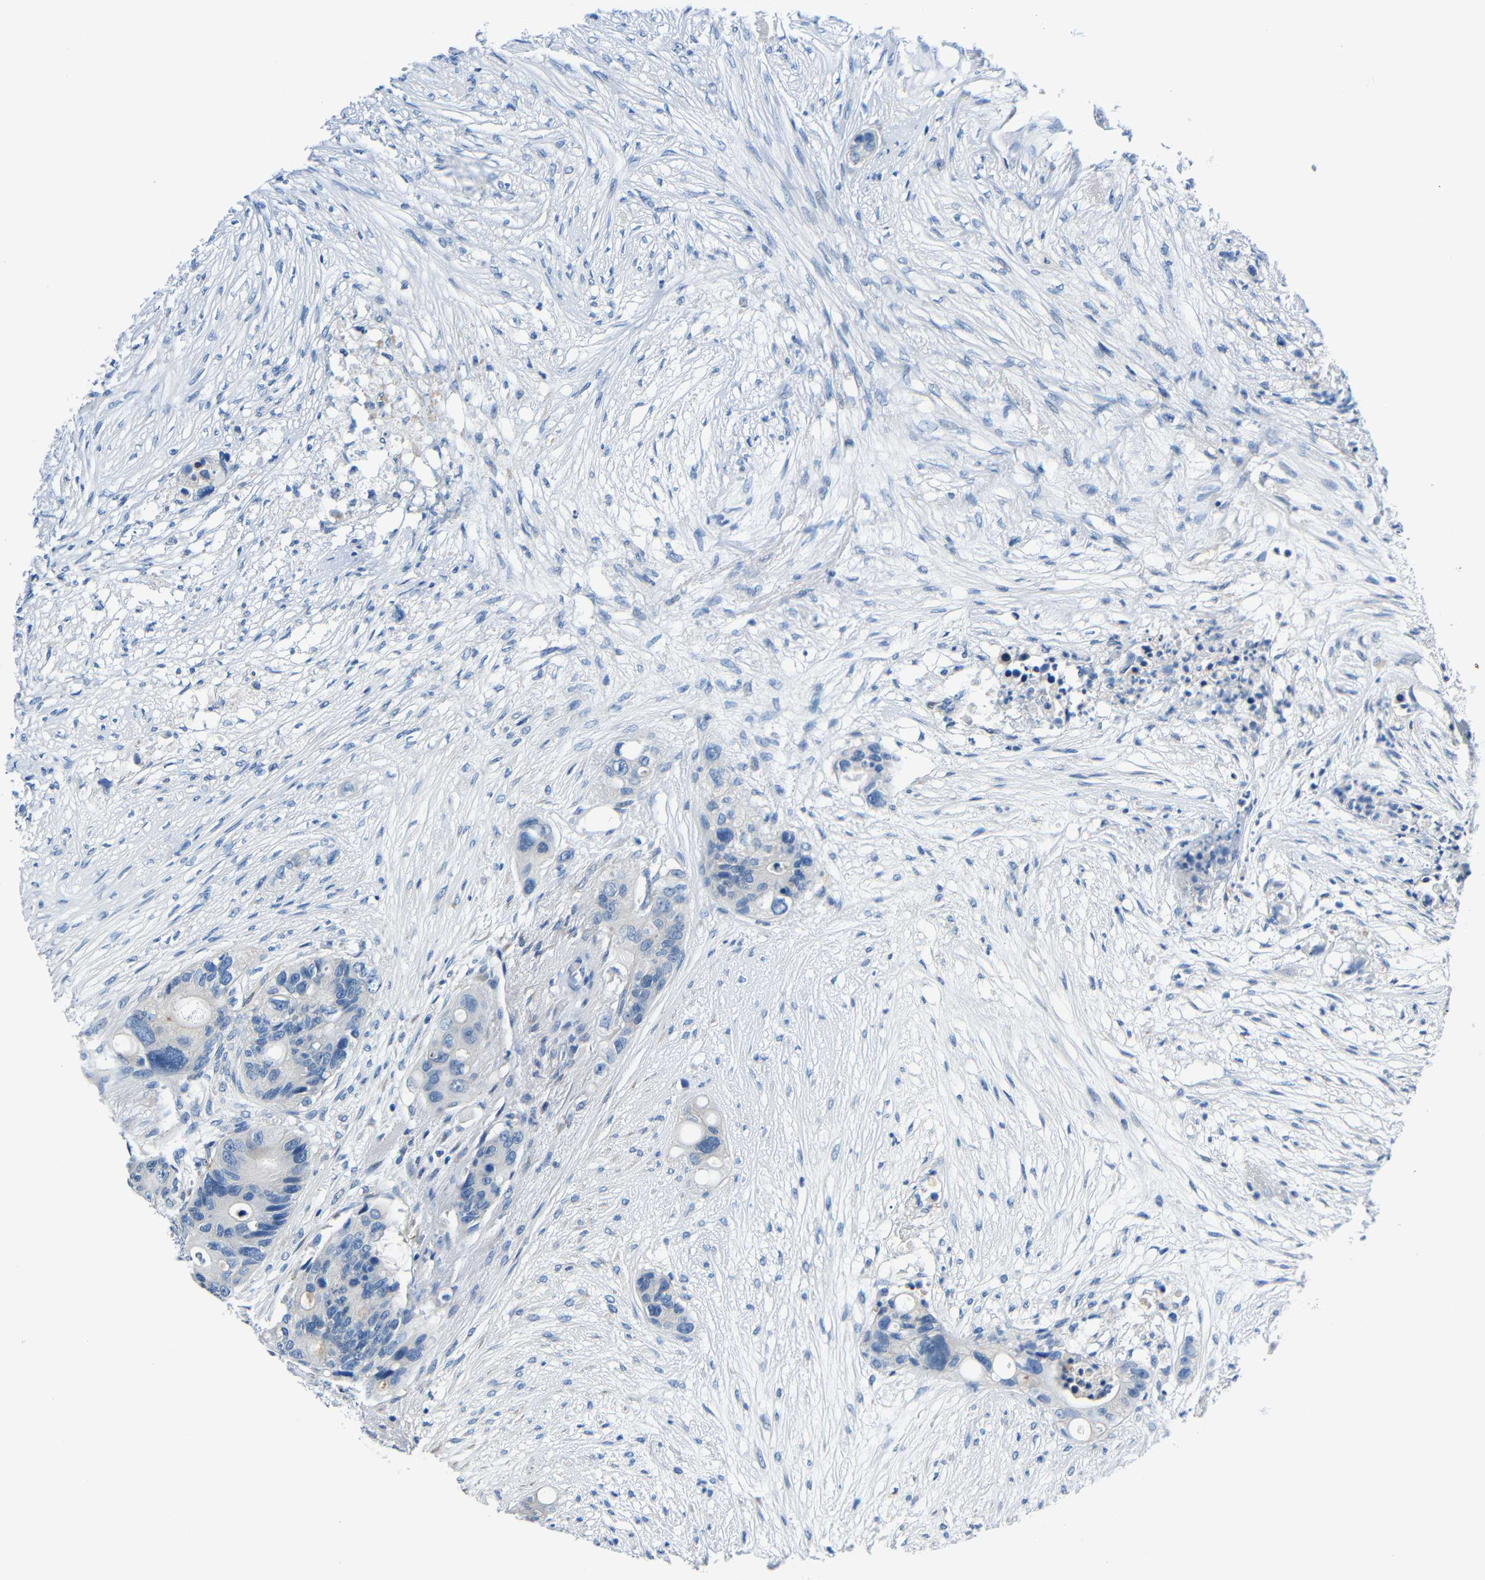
{"staining": {"intensity": "negative", "quantity": "none", "location": "none"}, "tissue": "colorectal cancer", "cell_type": "Tumor cells", "image_type": "cancer", "snomed": [{"axis": "morphology", "description": "Adenocarcinoma, NOS"}, {"axis": "topography", "description": "Colon"}], "caption": "Colorectal cancer was stained to show a protein in brown. There is no significant positivity in tumor cells.", "gene": "NEGR1", "patient": {"sex": "female", "age": 57}}